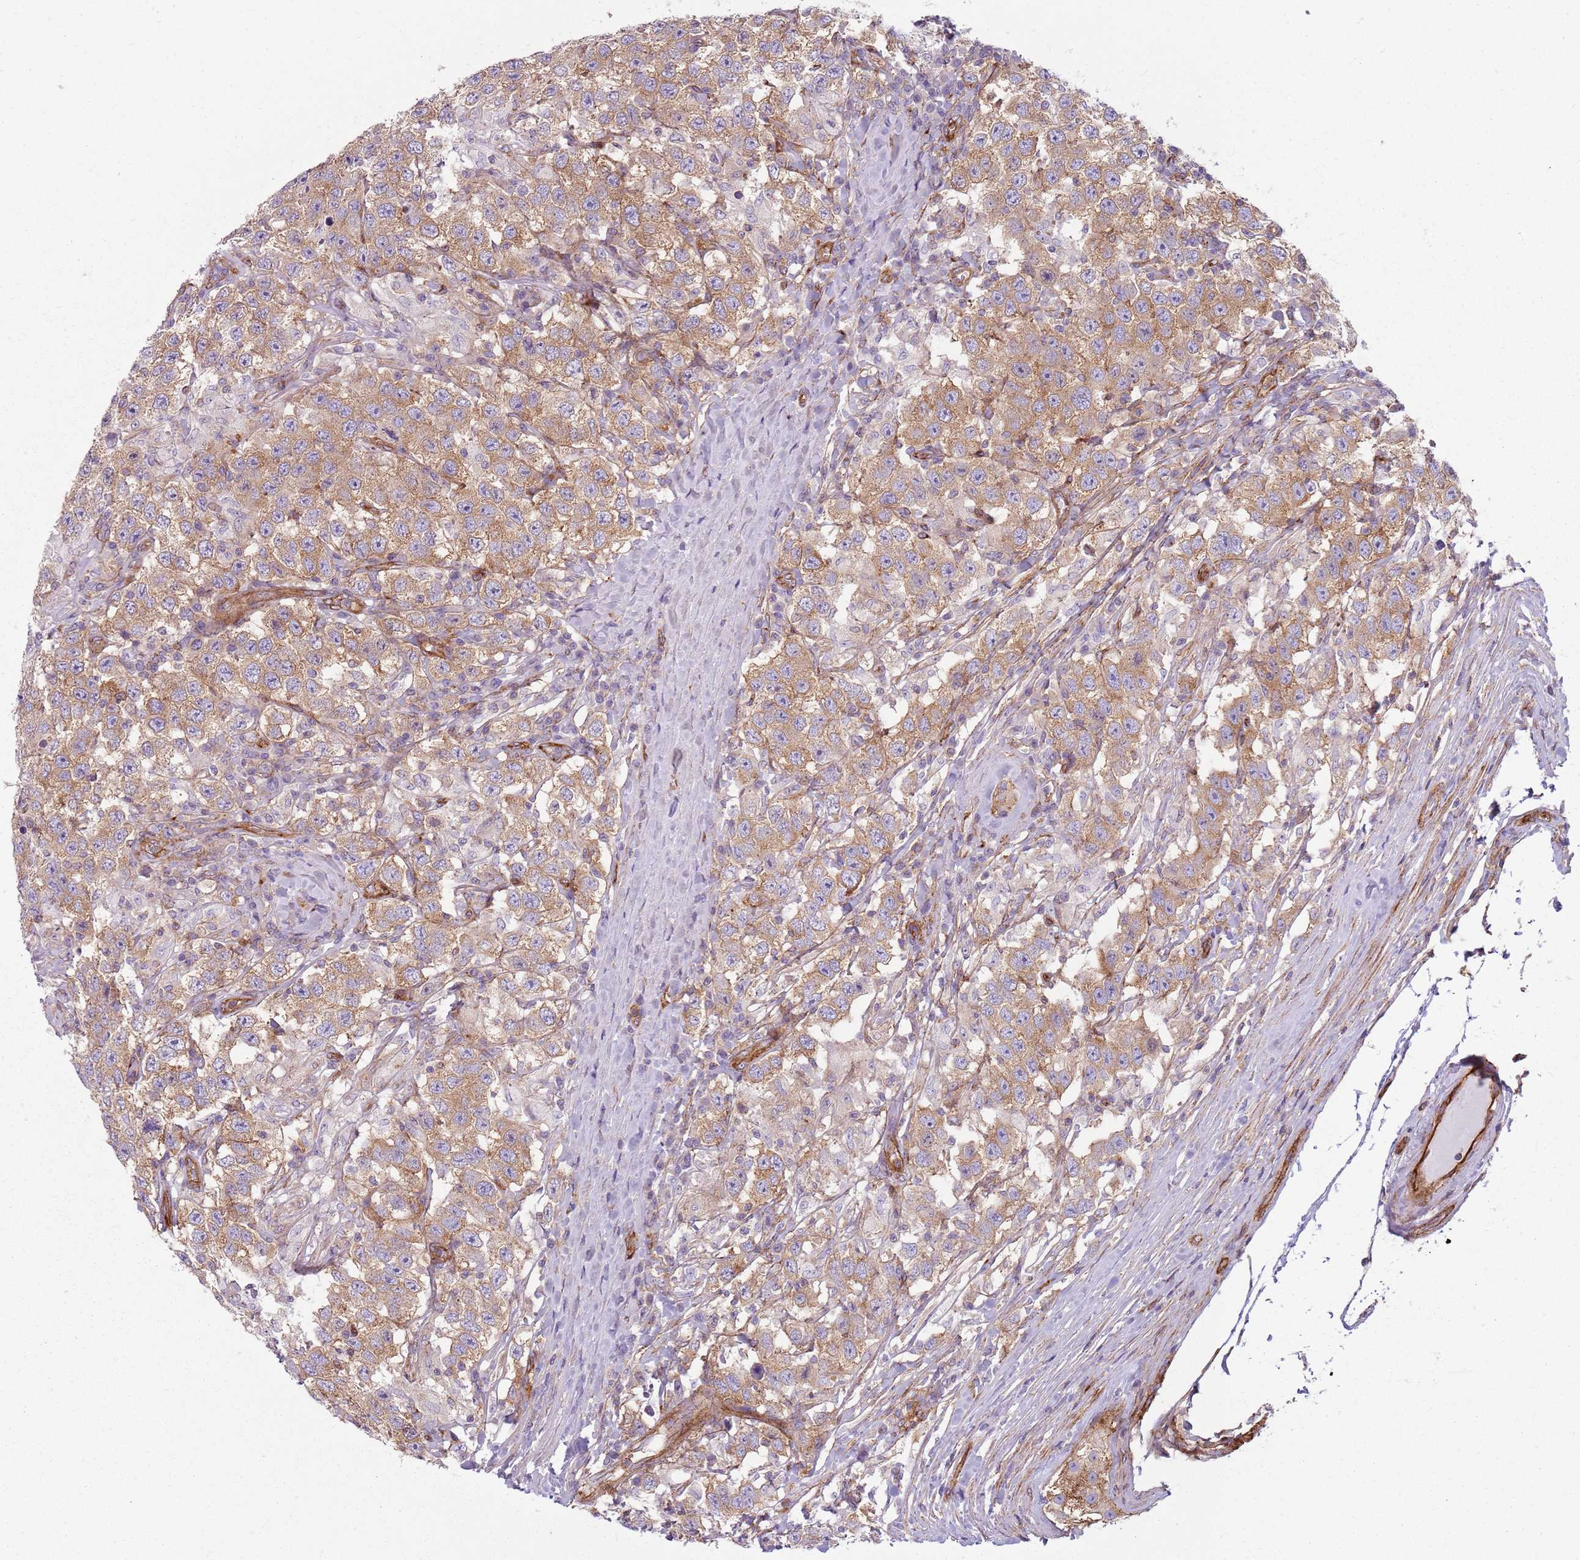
{"staining": {"intensity": "moderate", "quantity": ">75%", "location": "cytoplasmic/membranous"}, "tissue": "testis cancer", "cell_type": "Tumor cells", "image_type": "cancer", "snomed": [{"axis": "morphology", "description": "Seminoma, NOS"}, {"axis": "topography", "description": "Testis"}], "caption": "Immunohistochemistry (IHC) (DAB) staining of testis cancer shows moderate cytoplasmic/membranous protein staining in approximately >75% of tumor cells.", "gene": "SNX1", "patient": {"sex": "male", "age": 41}}